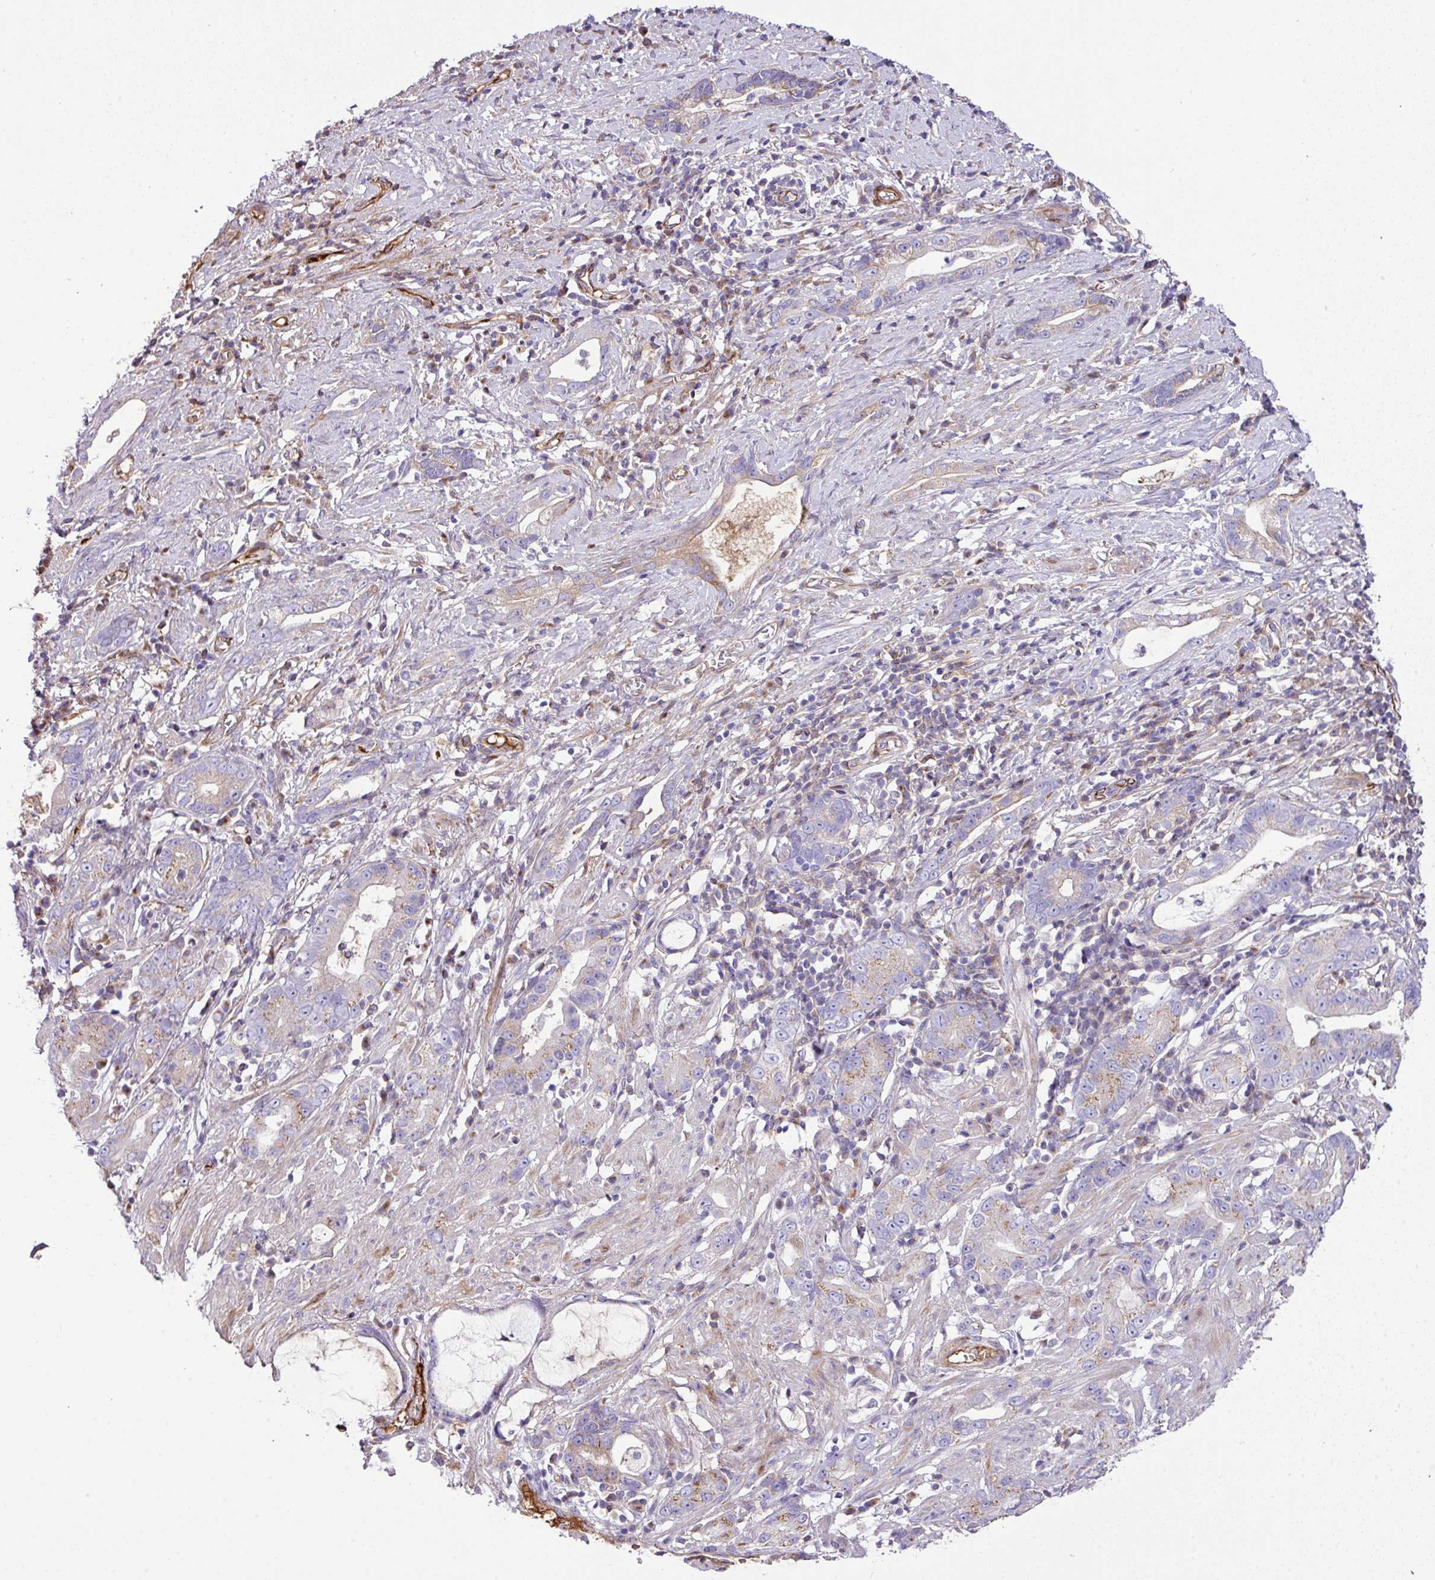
{"staining": {"intensity": "moderate", "quantity": "25%-75%", "location": "cytoplasmic/membranous"}, "tissue": "stomach cancer", "cell_type": "Tumor cells", "image_type": "cancer", "snomed": [{"axis": "morphology", "description": "Adenocarcinoma, NOS"}, {"axis": "topography", "description": "Stomach"}], "caption": "Stomach cancer stained with a protein marker displays moderate staining in tumor cells.", "gene": "CTXN2", "patient": {"sex": "male", "age": 55}}